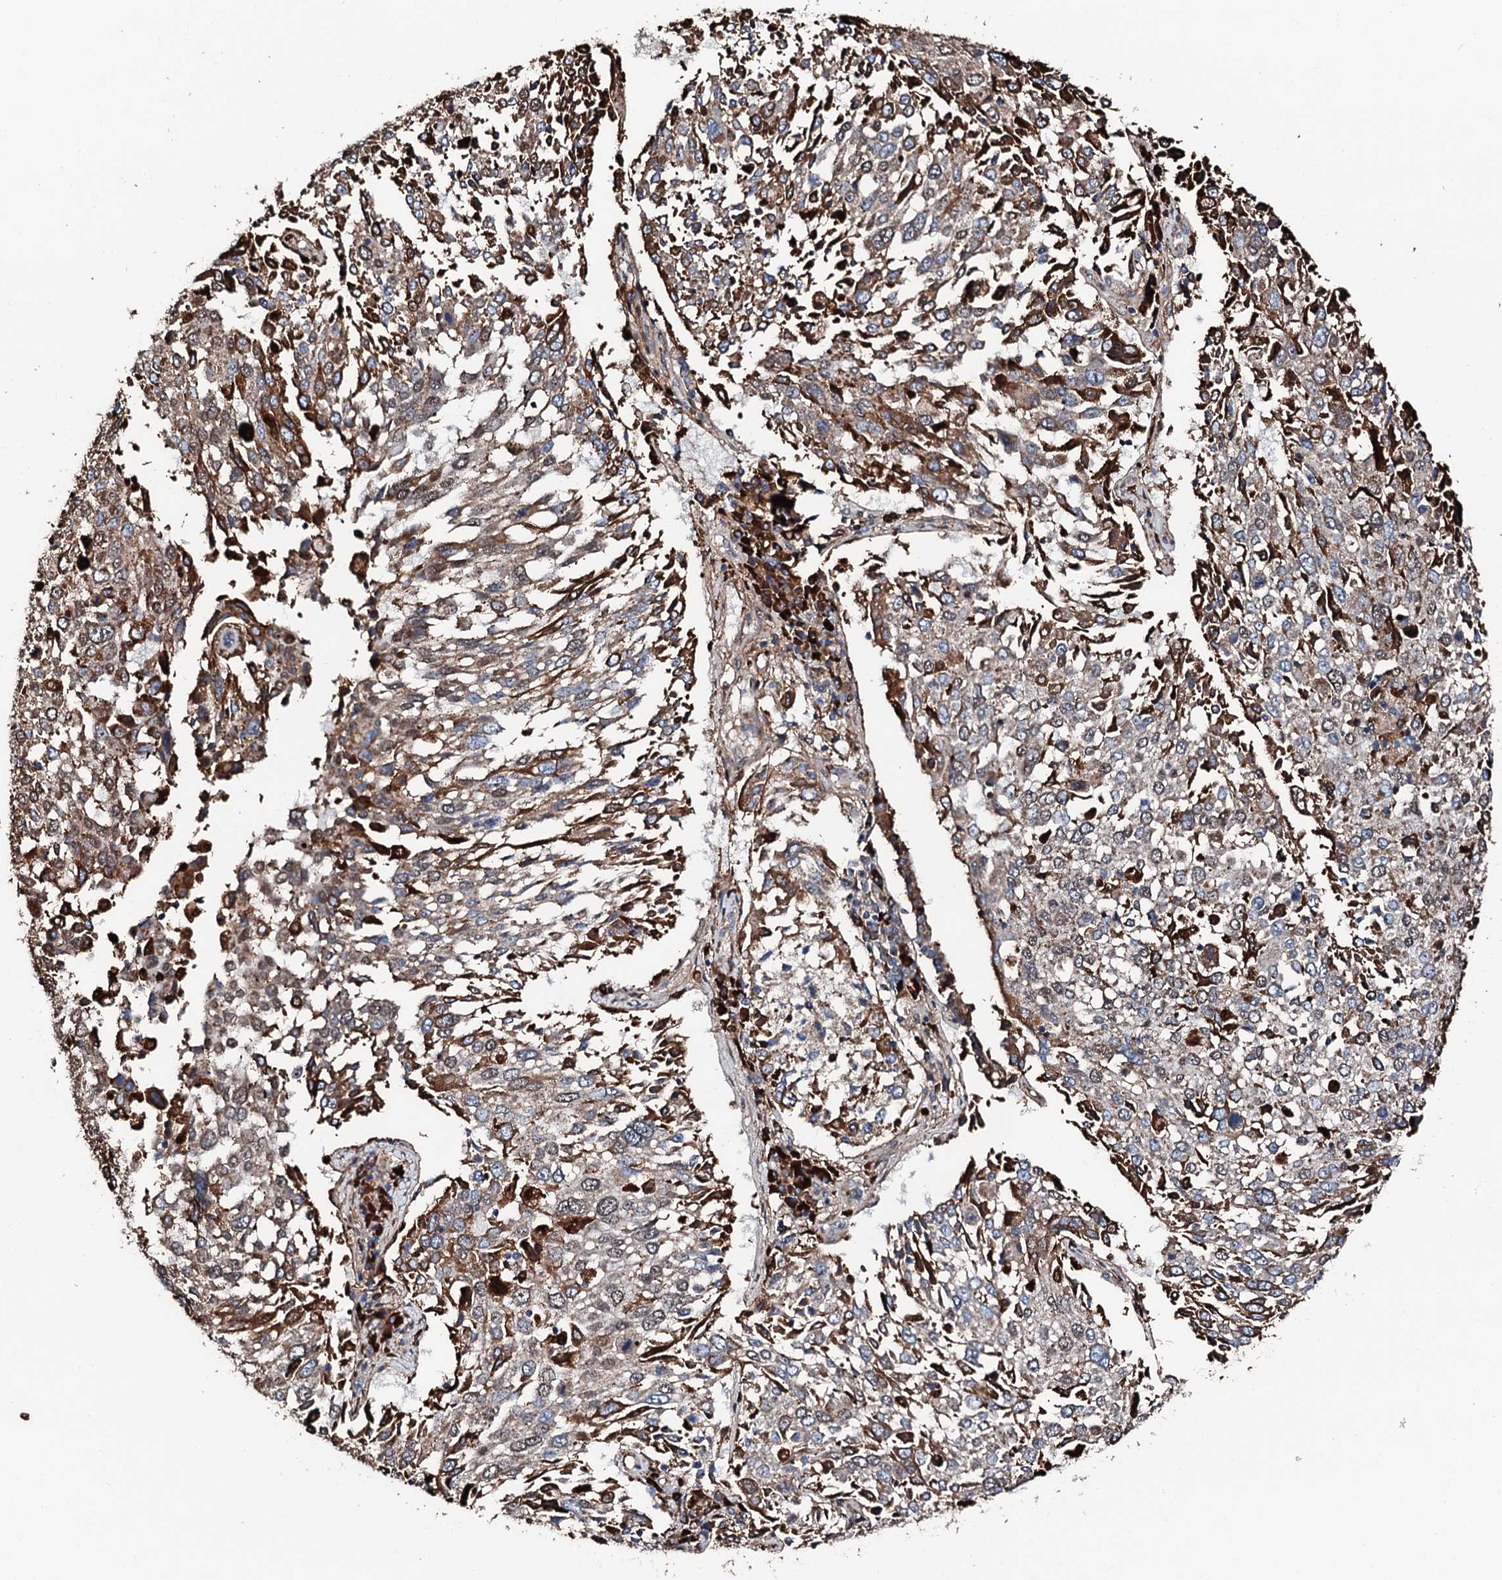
{"staining": {"intensity": "moderate", "quantity": ">75%", "location": "cytoplasmic/membranous"}, "tissue": "lung cancer", "cell_type": "Tumor cells", "image_type": "cancer", "snomed": [{"axis": "morphology", "description": "Squamous cell carcinoma, NOS"}, {"axis": "topography", "description": "Lung"}], "caption": "The image exhibits immunohistochemical staining of lung squamous cell carcinoma. There is moderate cytoplasmic/membranous expression is identified in approximately >75% of tumor cells.", "gene": "KIF18A", "patient": {"sex": "male", "age": 65}}